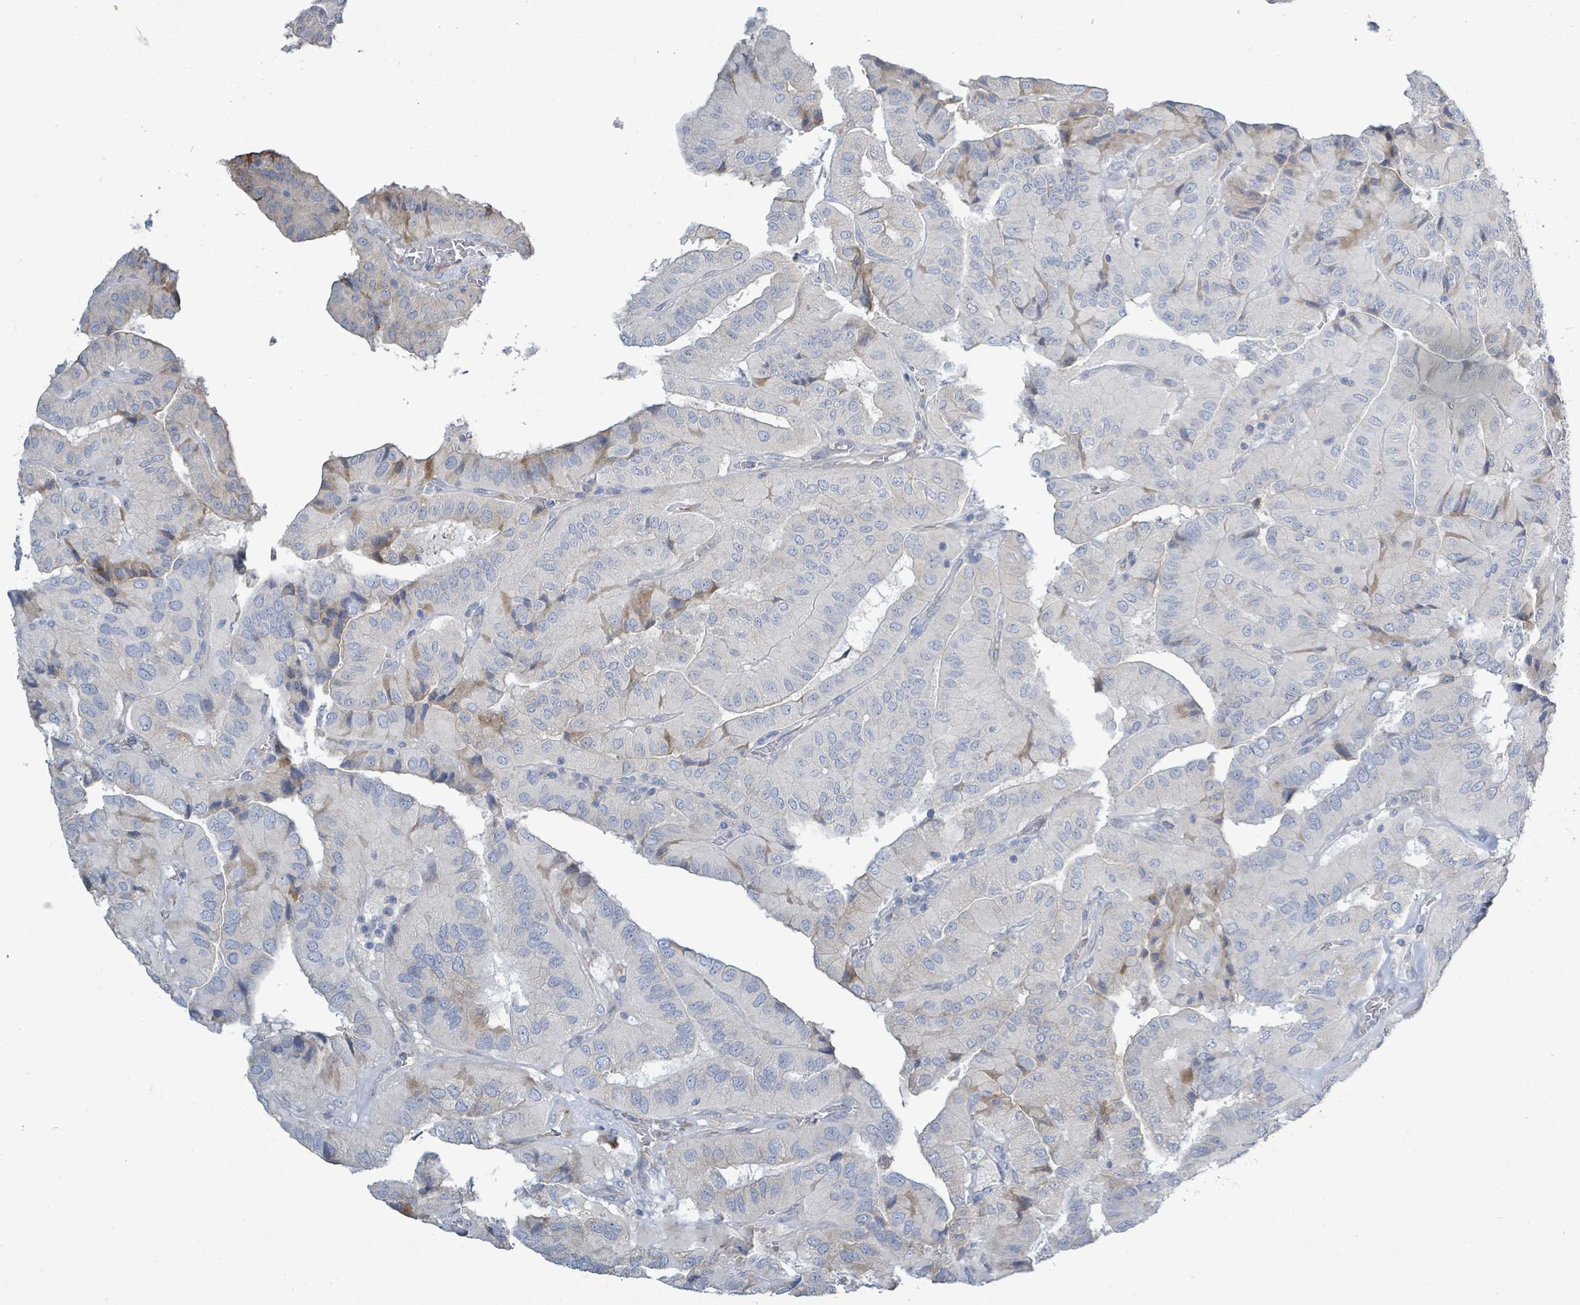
{"staining": {"intensity": "negative", "quantity": "none", "location": "none"}, "tissue": "thyroid cancer", "cell_type": "Tumor cells", "image_type": "cancer", "snomed": [{"axis": "morphology", "description": "Normal tissue, NOS"}, {"axis": "morphology", "description": "Papillary adenocarcinoma, NOS"}, {"axis": "topography", "description": "Thyroid gland"}], "caption": "A high-resolution histopathology image shows IHC staining of thyroid papillary adenocarcinoma, which shows no significant positivity in tumor cells. (Brightfield microscopy of DAB immunohistochemistry at high magnification).", "gene": "SIRPB1", "patient": {"sex": "female", "age": 59}}